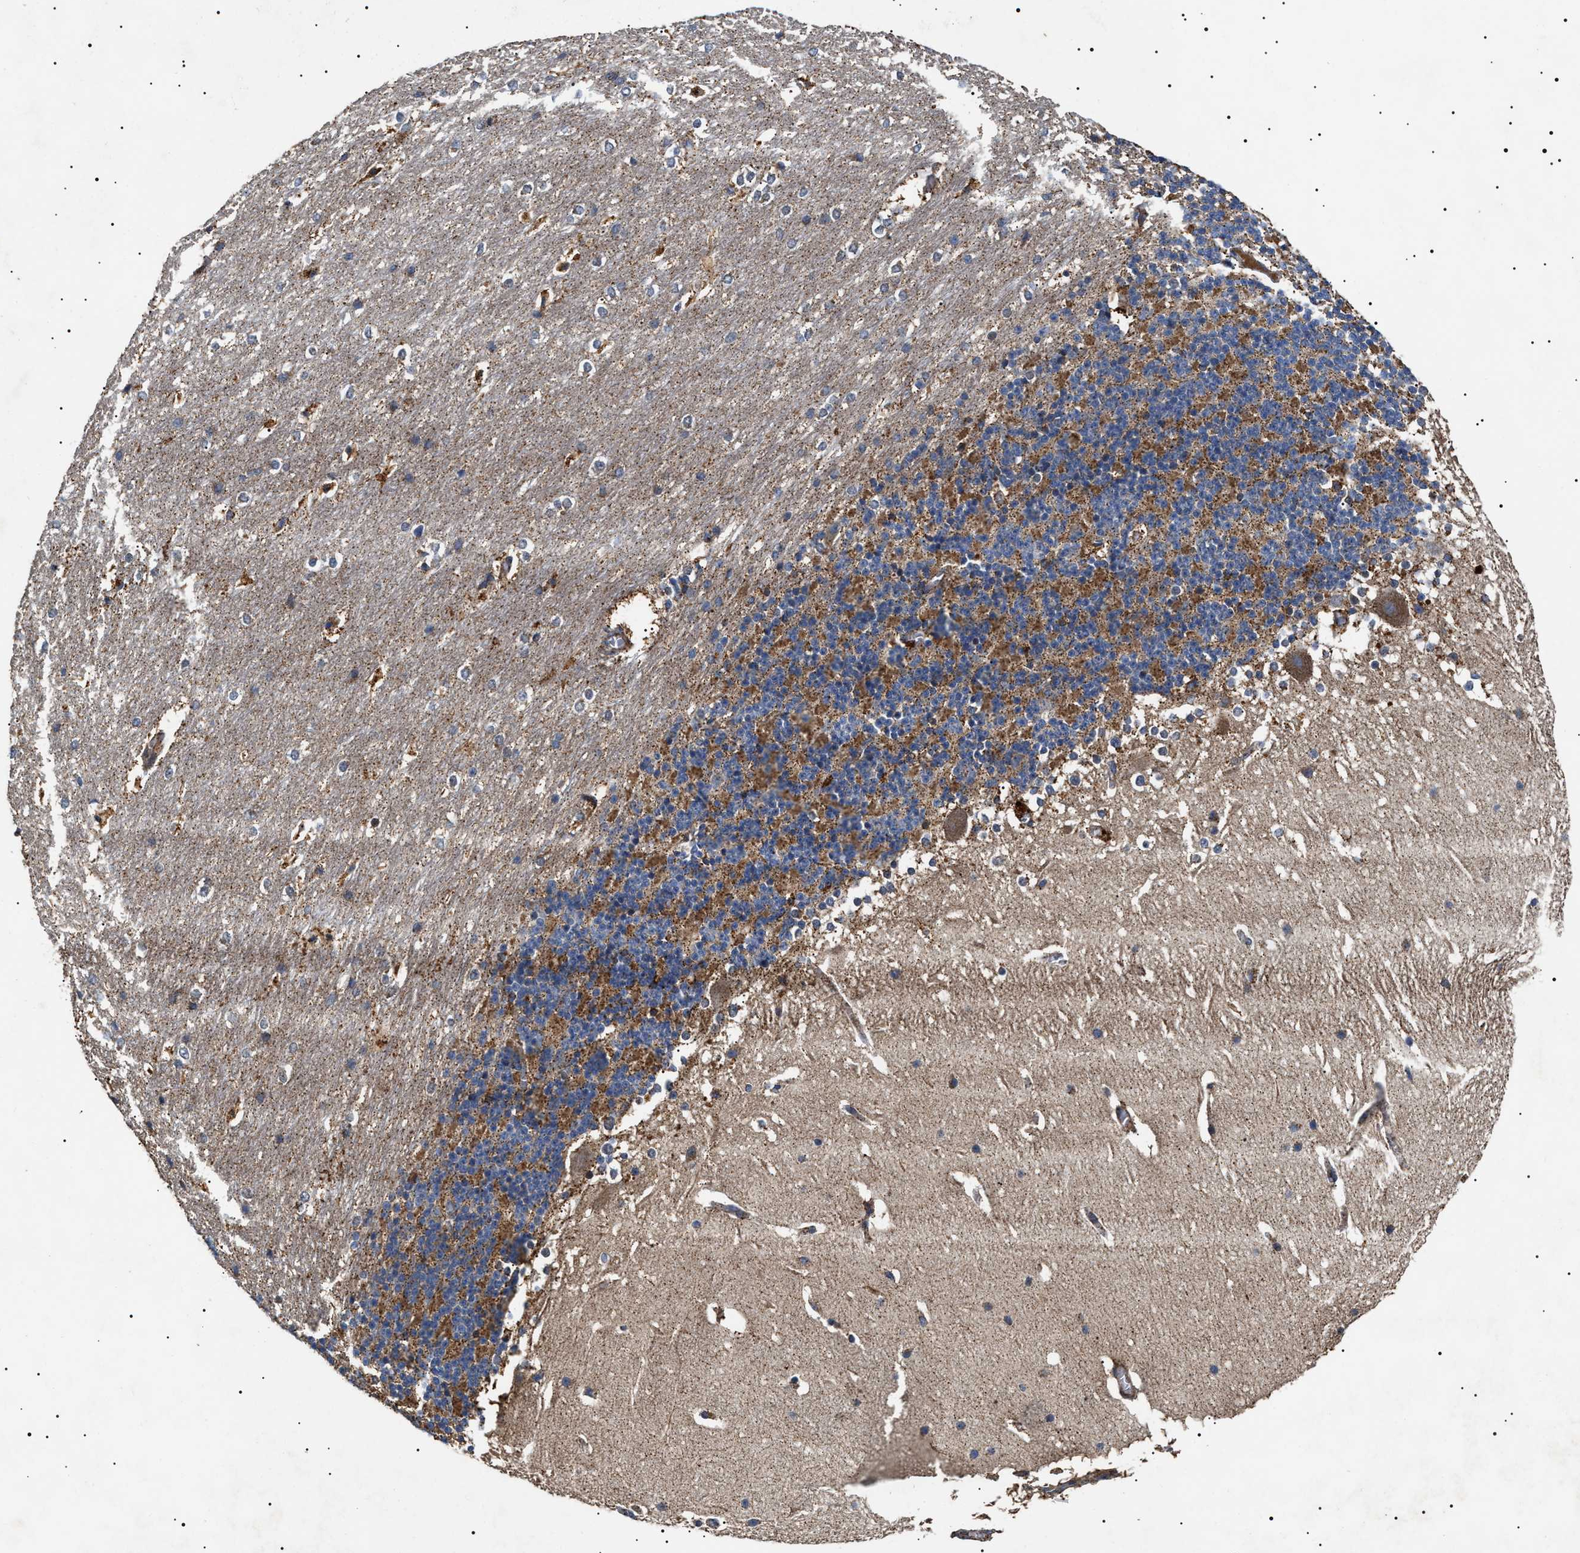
{"staining": {"intensity": "moderate", "quantity": ">75%", "location": "cytoplasmic/membranous"}, "tissue": "cerebellum", "cell_type": "Cells in granular layer", "image_type": "normal", "snomed": [{"axis": "morphology", "description": "Normal tissue, NOS"}, {"axis": "topography", "description": "Cerebellum"}], "caption": "Protein expression analysis of normal cerebellum reveals moderate cytoplasmic/membranous staining in about >75% of cells in granular layer. (DAB (3,3'-diaminobenzidine) IHC, brown staining for protein, blue staining for nuclei).", "gene": "OXSM", "patient": {"sex": "female", "age": 19}}